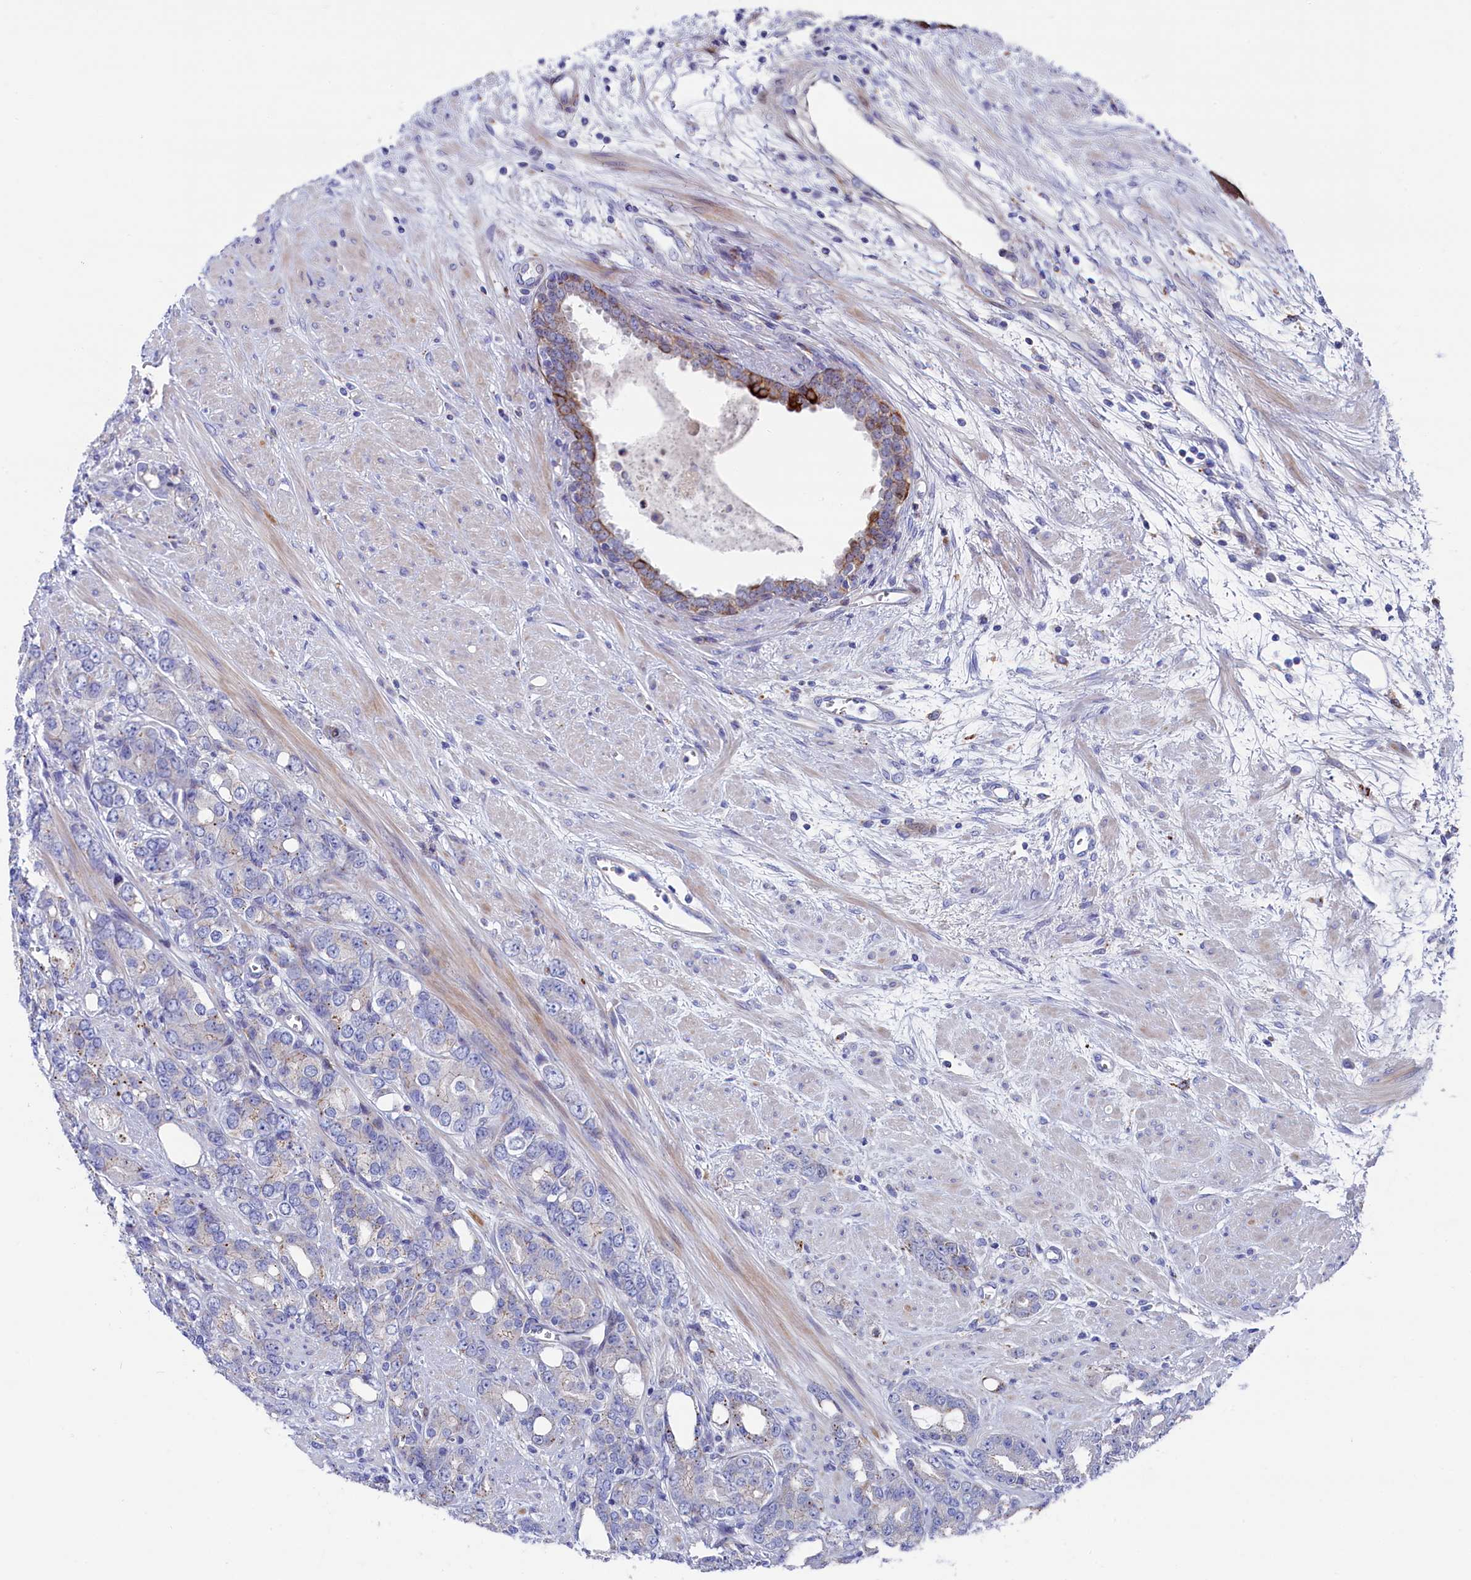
{"staining": {"intensity": "negative", "quantity": "none", "location": "none"}, "tissue": "prostate cancer", "cell_type": "Tumor cells", "image_type": "cancer", "snomed": [{"axis": "morphology", "description": "Adenocarcinoma, High grade"}, {"axis": "topography", "description": "Prostate"}], "caption": "Tumor cells are negative for brown protein staining in high-grade adenocarcinoma (prostate).", "gene": "NUDT7", "patient": {"sex": "male", "age": 62}}